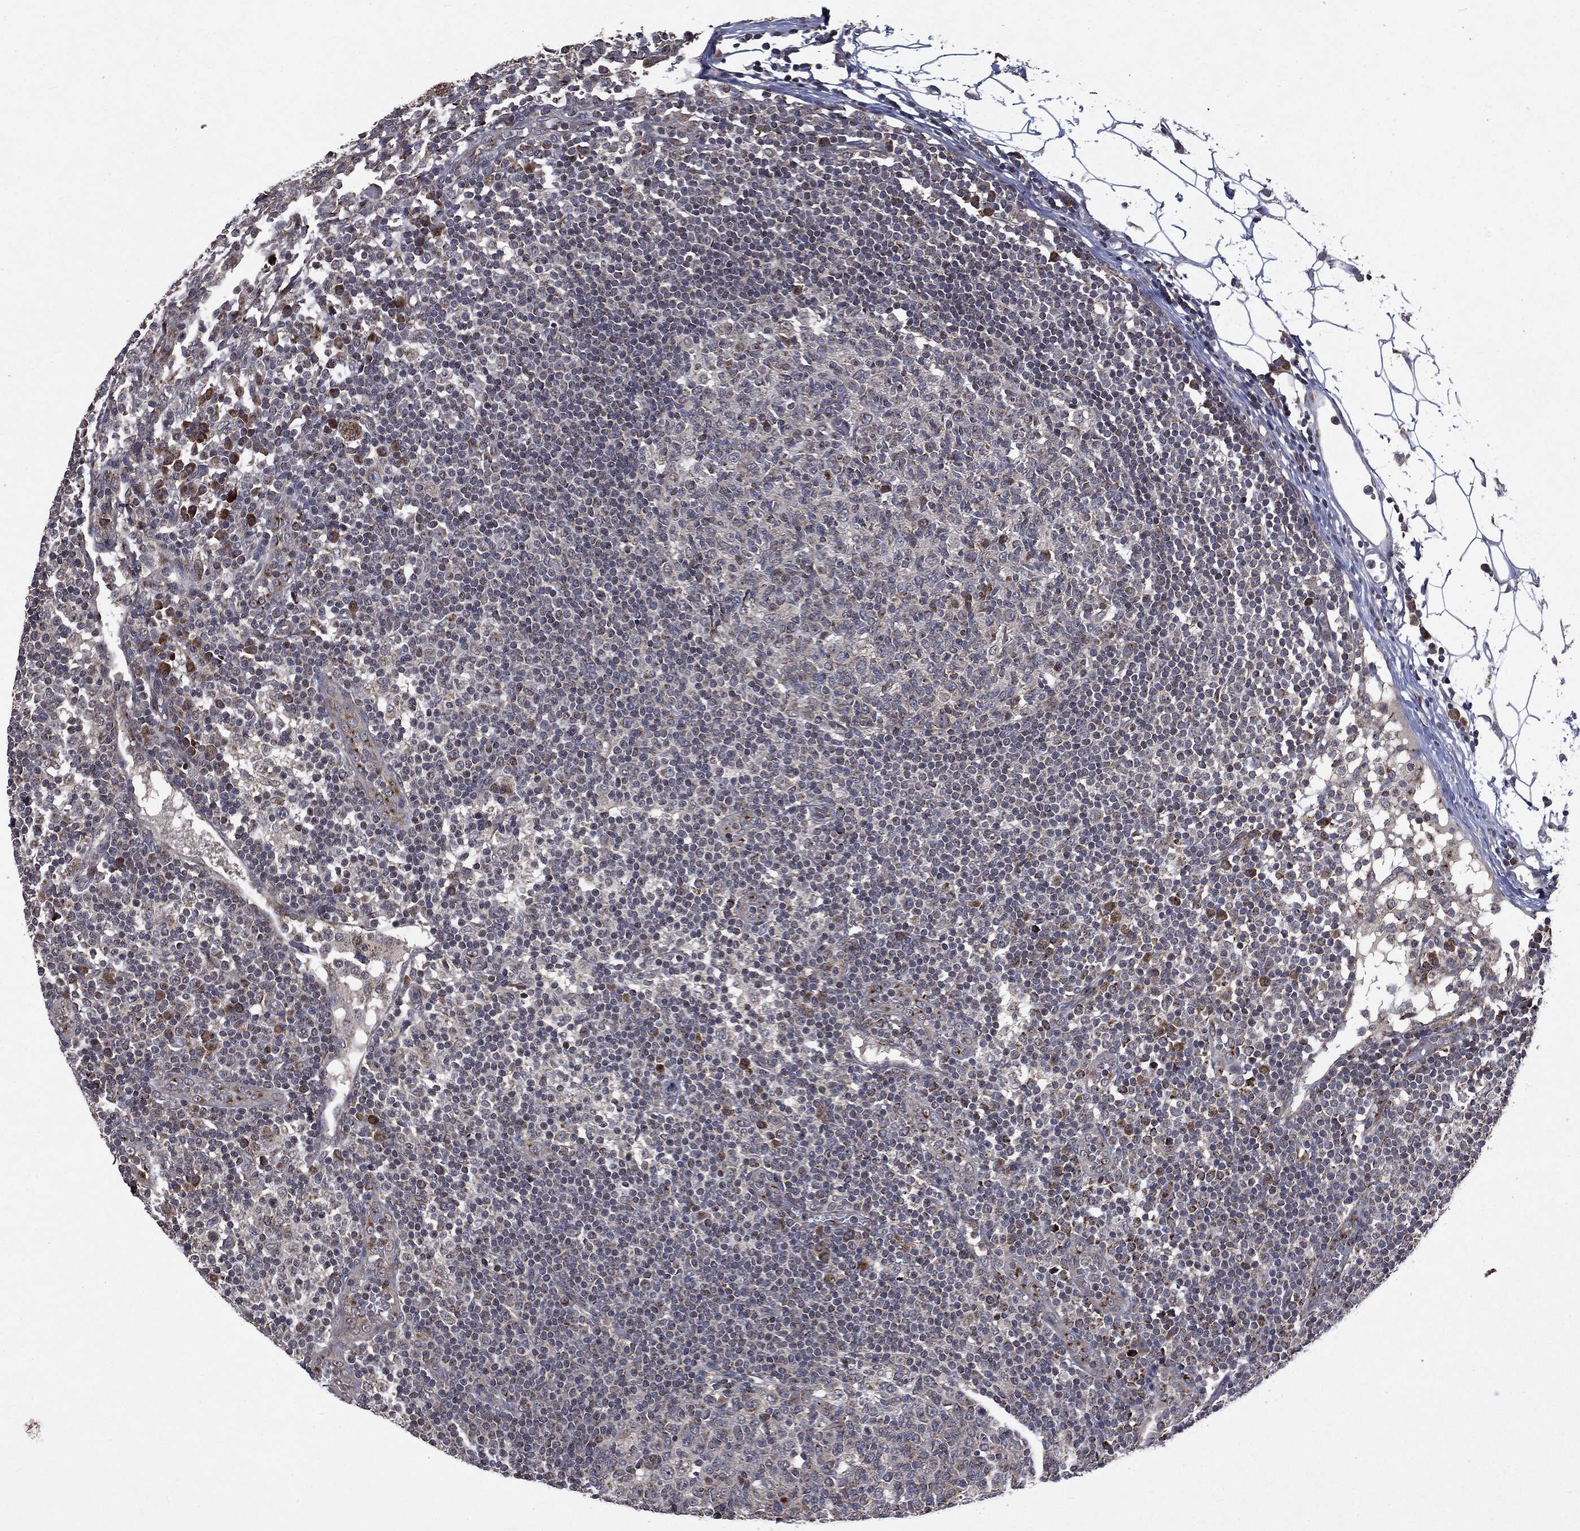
{"staining": {"intensity": "moderate", "quantity": "<25%", "location": "cytoplasmic/membranous"}, "tissue": "lymph node", "cell_type": "Germinal center cells", "image_type": "normal", "snomed": [{"axis": "morphology", "description": "Normal tissue, NOS"}, {"axis": "topography", "description": "Lymph node"}, {"axis": "topography", "description": "Salivary gland"}], "caption": "High-magnification brightfield microscopy of unremarkable lymph node stained with DAB (3,3'-diaminobenzidine) (brown) and counterstained with hematoxylin (blue). germinal center cells exhibit moderate cytoplasmic/membranous staining is present in about<25% of cells. Nuclei are stained in blue.", "gene": "PLPPR2", "patient": {"sex": "male", "age": 83}}